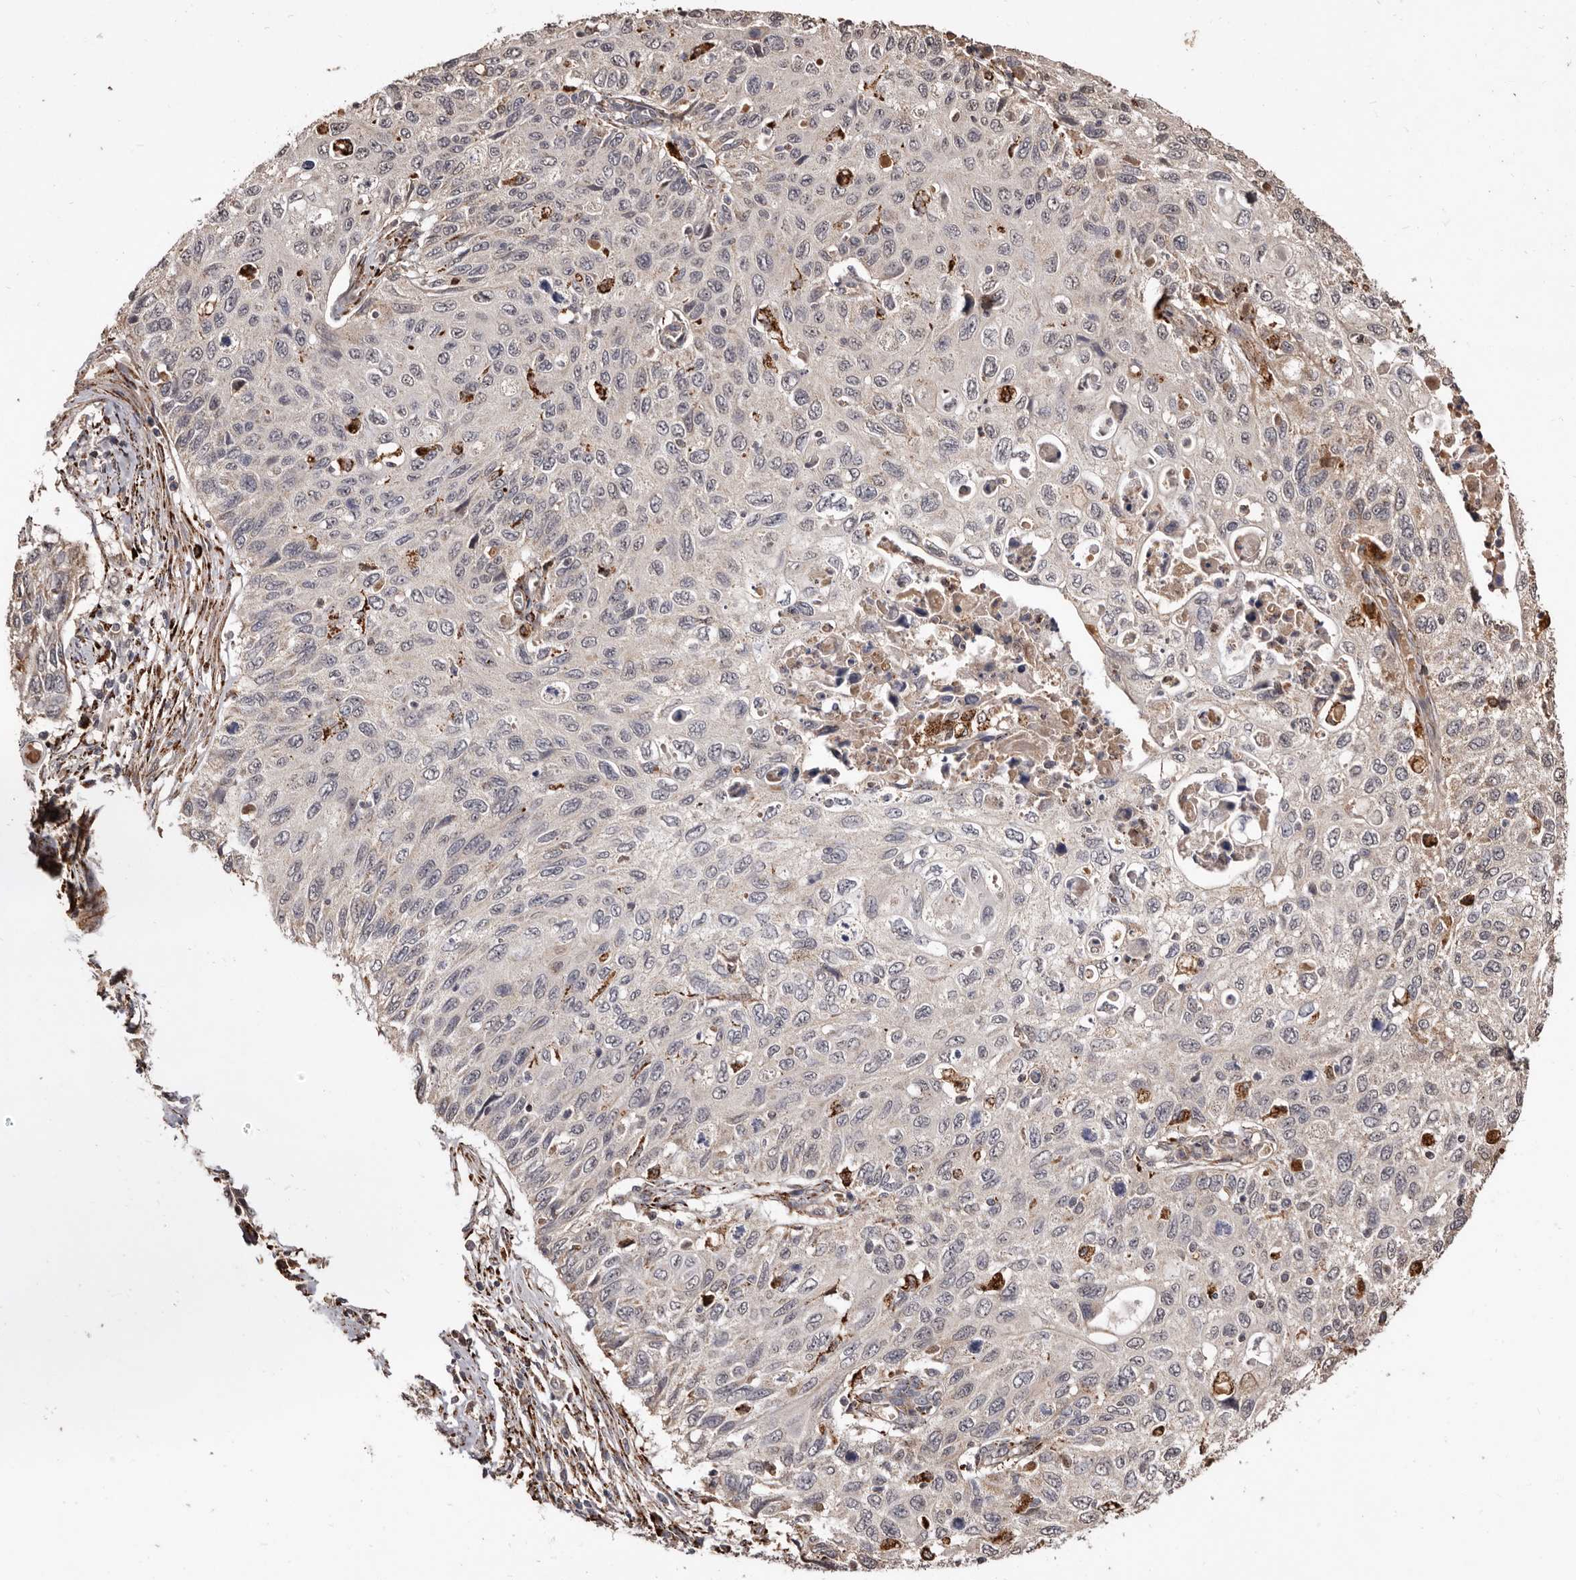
{"staining": {"intensity": "negative", "quantity": "none", "location": "none"}, "tissue": "cervical cancer", "cell_type": "Tumor cells", "image_type": "cancer", "snomed": [{"axis": "morphology", "description": "Squamous cell carcinoma, NOS"}, {"axis": "topography", "description": "Cervix"}], "caption": "High power microscopy photomicrograph of an immunohistochemistry (IHC) histopathology image of squamous cell carcinoma (cervical), revealing no significant positivity in tumor cells. (DAB (3,3'-diaminobenzidine) immunohistochemistry (IHC) with hematoxylin counter stain).", "gene": "AKAP7", "patient": {"sex": "female", "age": 70}}